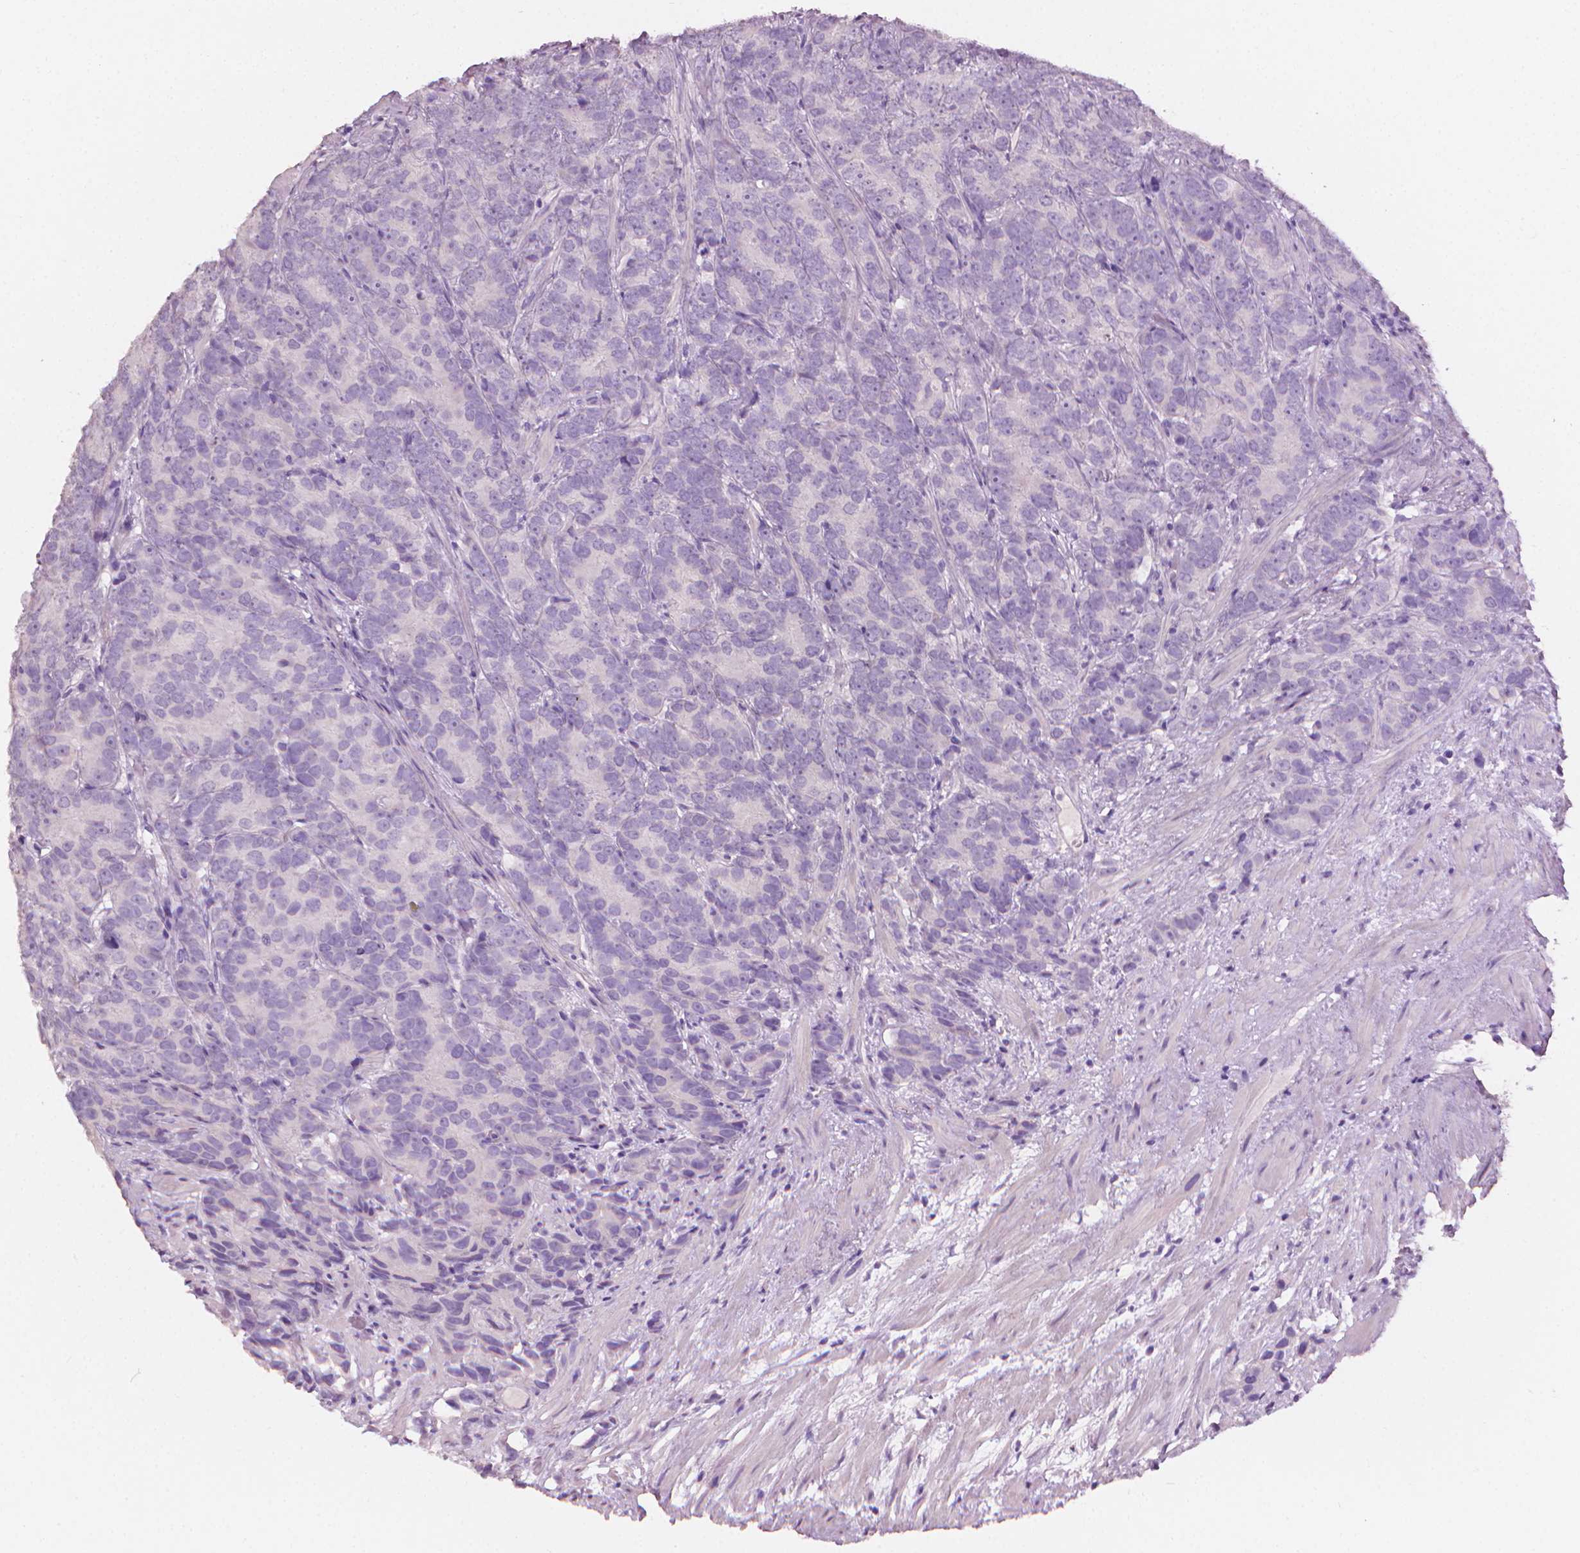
{"staining": {"intensity": "negative", "quantity": "none", "location": "none"}, "tissue": "prostate cancer", "cell_type": "Tumor cells", "image_type": "cancer", "snomed": [{"axis": "morphology", "description": "Adenocarcinoma, High grade"}, {"axis": "topography", "description": "Prostate"}], "caption": "Protein analysis of prostate cancer (high-grade adenocarcinoma) exhibits no significant staining in tumor cells.", "gene": "MLANA", "patient": {"sex": "male", "age": 90}}